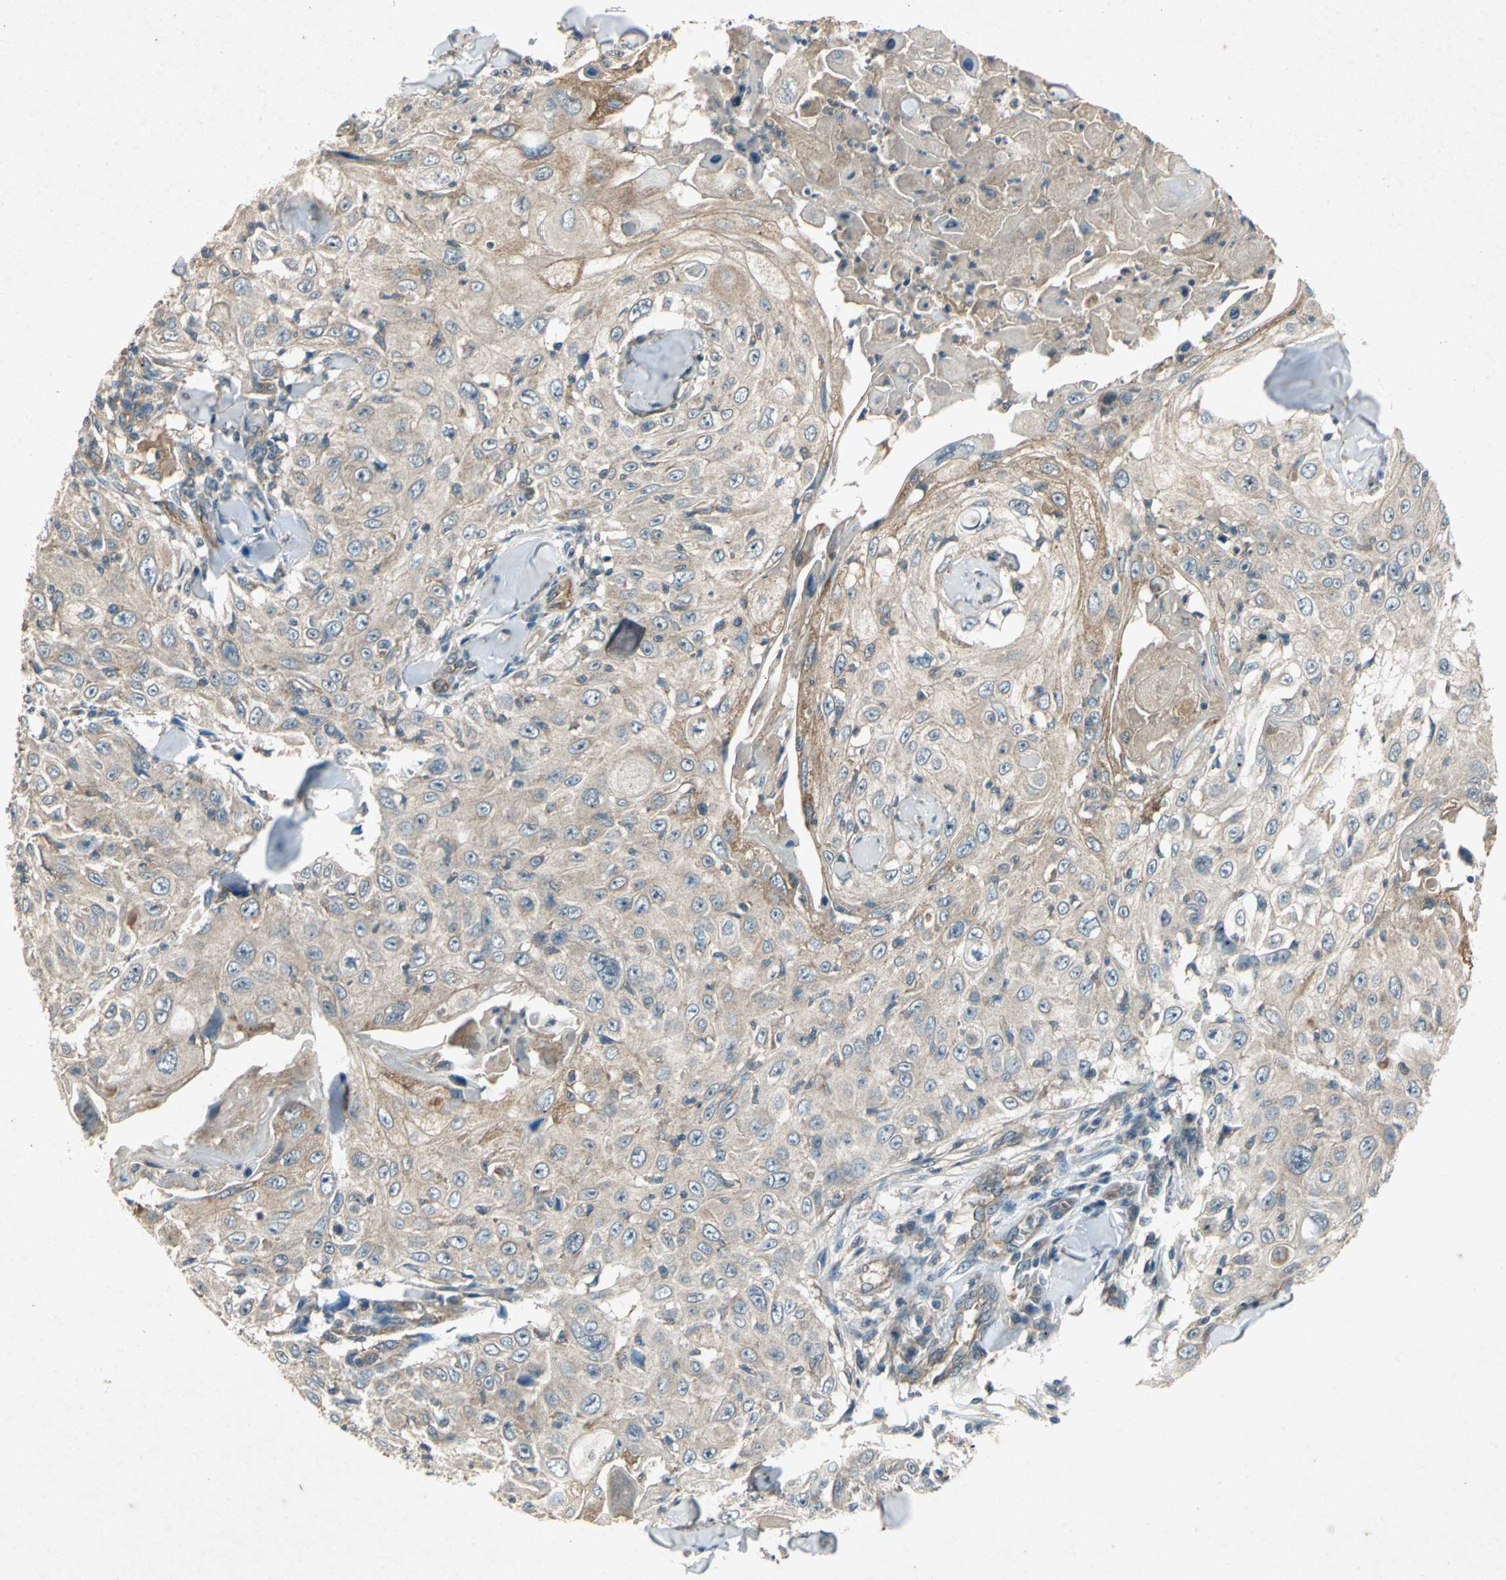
{"staining": {"intensity": "weak", "quantity": "<25%", "location": "cytoplasmic/membranous"}, "tissue": "skin cancer", "cell_type": "Tumor cells", "image_type": "cancer", "snomed": [{"axis": "morphology", "description": "Squamous cell carcinoma, NOS"}, {"axis": "topography", "description": "Skin"}], "caption": "Immunohistochemistry (IHC) of human skin cancer (squamous cell carcinoma) exhibits no positivity in tumor cells. (Brightfield microscopy of DAB IHC at high magnification).", "gene": "EMCN", "patient": {"sex": "male", "age": 86}}